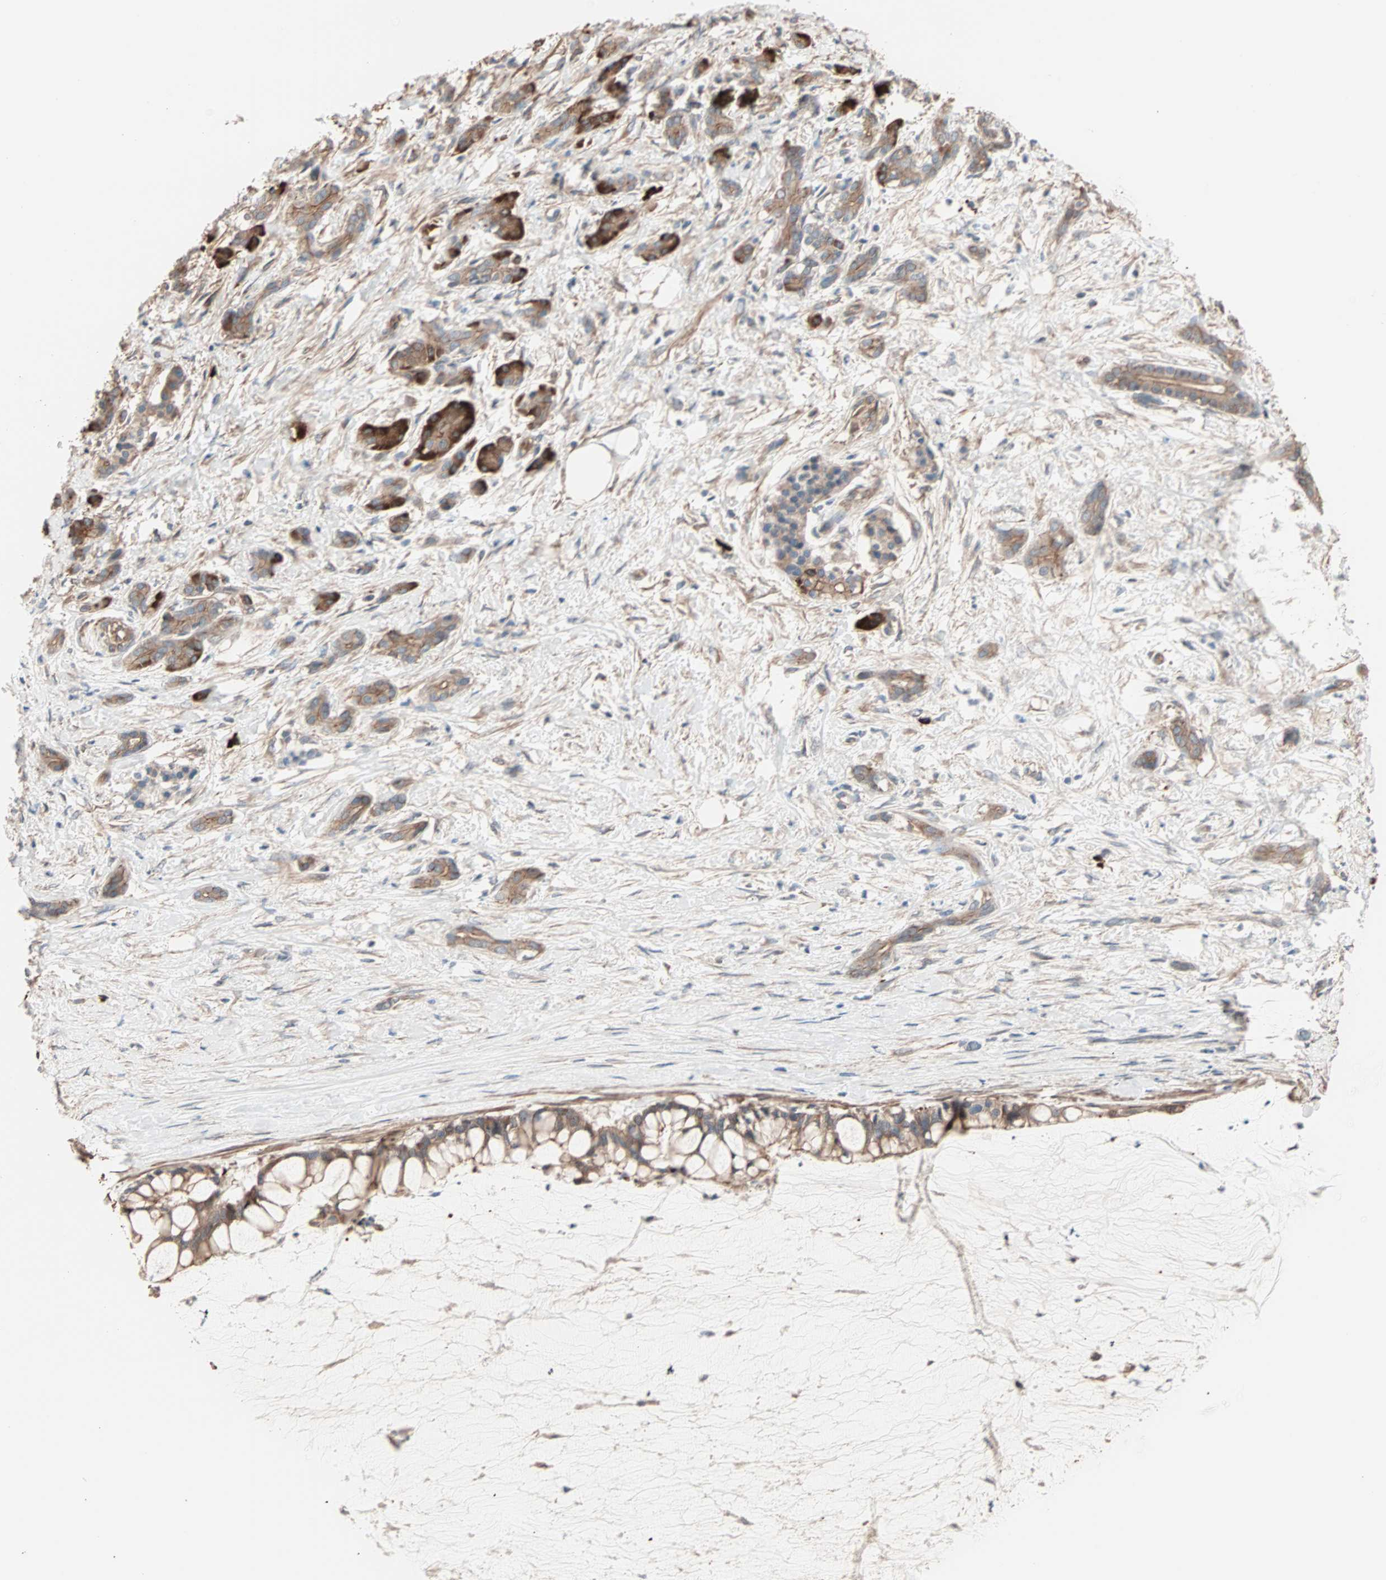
{"staining": {"intensity": "strong", "quantity": ">75%", "location": "cytoplasmic/membranous"}, "tissue": "pancreatic cancer", "cell_type": "Tumor cells", "image_type": "cancer", "snomed": [{"axis": "morphology", "description": "Adenocarcinoma, NOS"}, {"axis": "topography", "description": "Pancreas"}], "caption": "A brown stain highlights strong cytoplasmic/membranous expression of a protein in human pancreatic adenocarcinoma tumor cells.", "gene": "ALG5", "patient": {"sex": "male", "age": 41}}